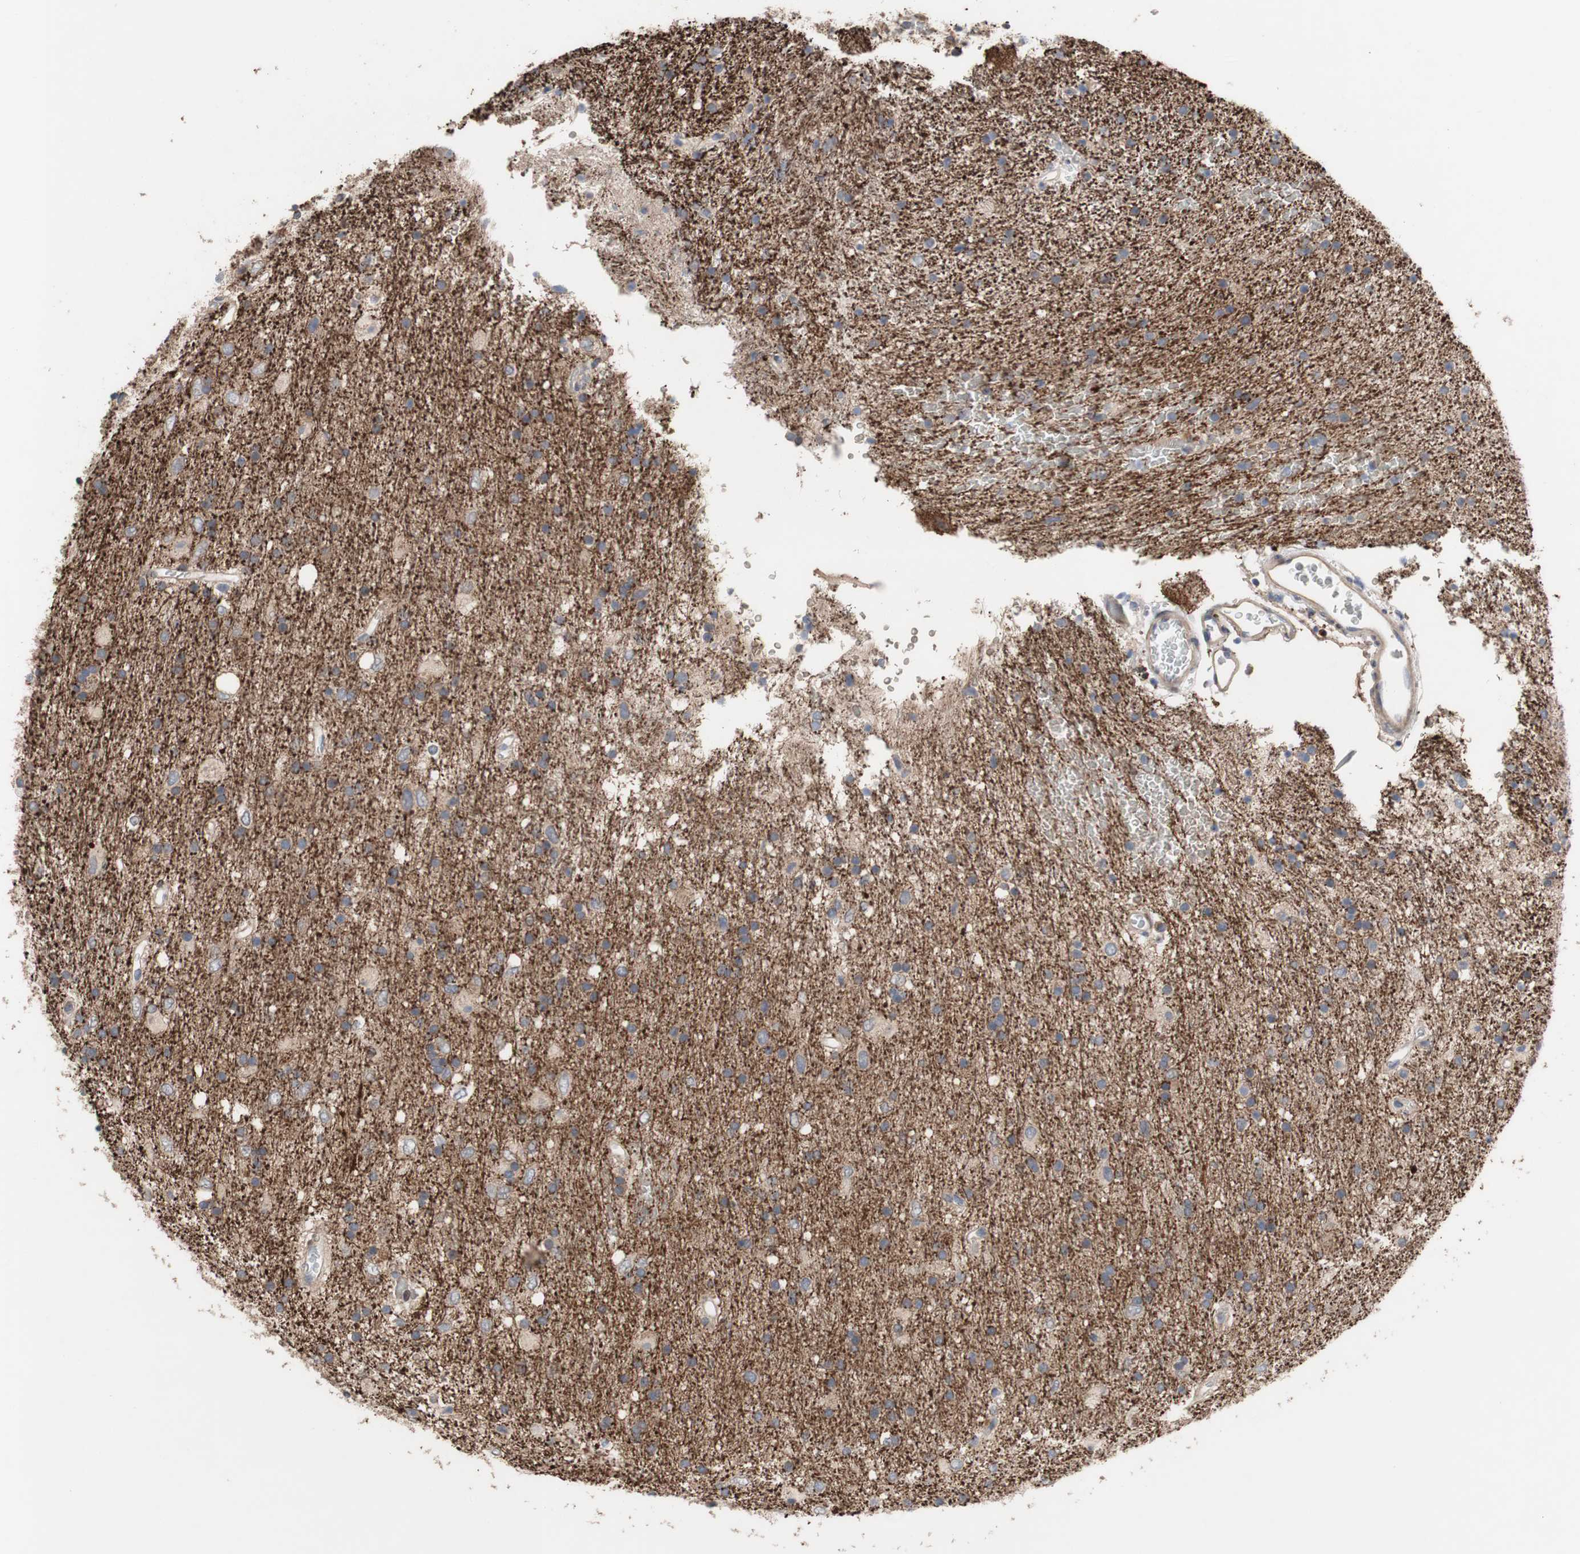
{"staining": {"intensity": "weak", "quantity": "25%-75%", "location": "cytoplasmic/membranous"}, "tissue": "glioma", "cell_type": "Tumor cells", "image_type": "cancer", "snomed": [{"axis": "morphology", "description": "Glioma, malignant, Low grade"}, {"axis": "topography", "description": "Brain"}], "caption": "Low-grade glioma (malignant) stained with a brown dye reveals weak cytoplasmic/membranous positive staining in about 25%-75% of tumor cells.", "gene": "OAZ1", "patient": {"sex": "male", "age": 77}}